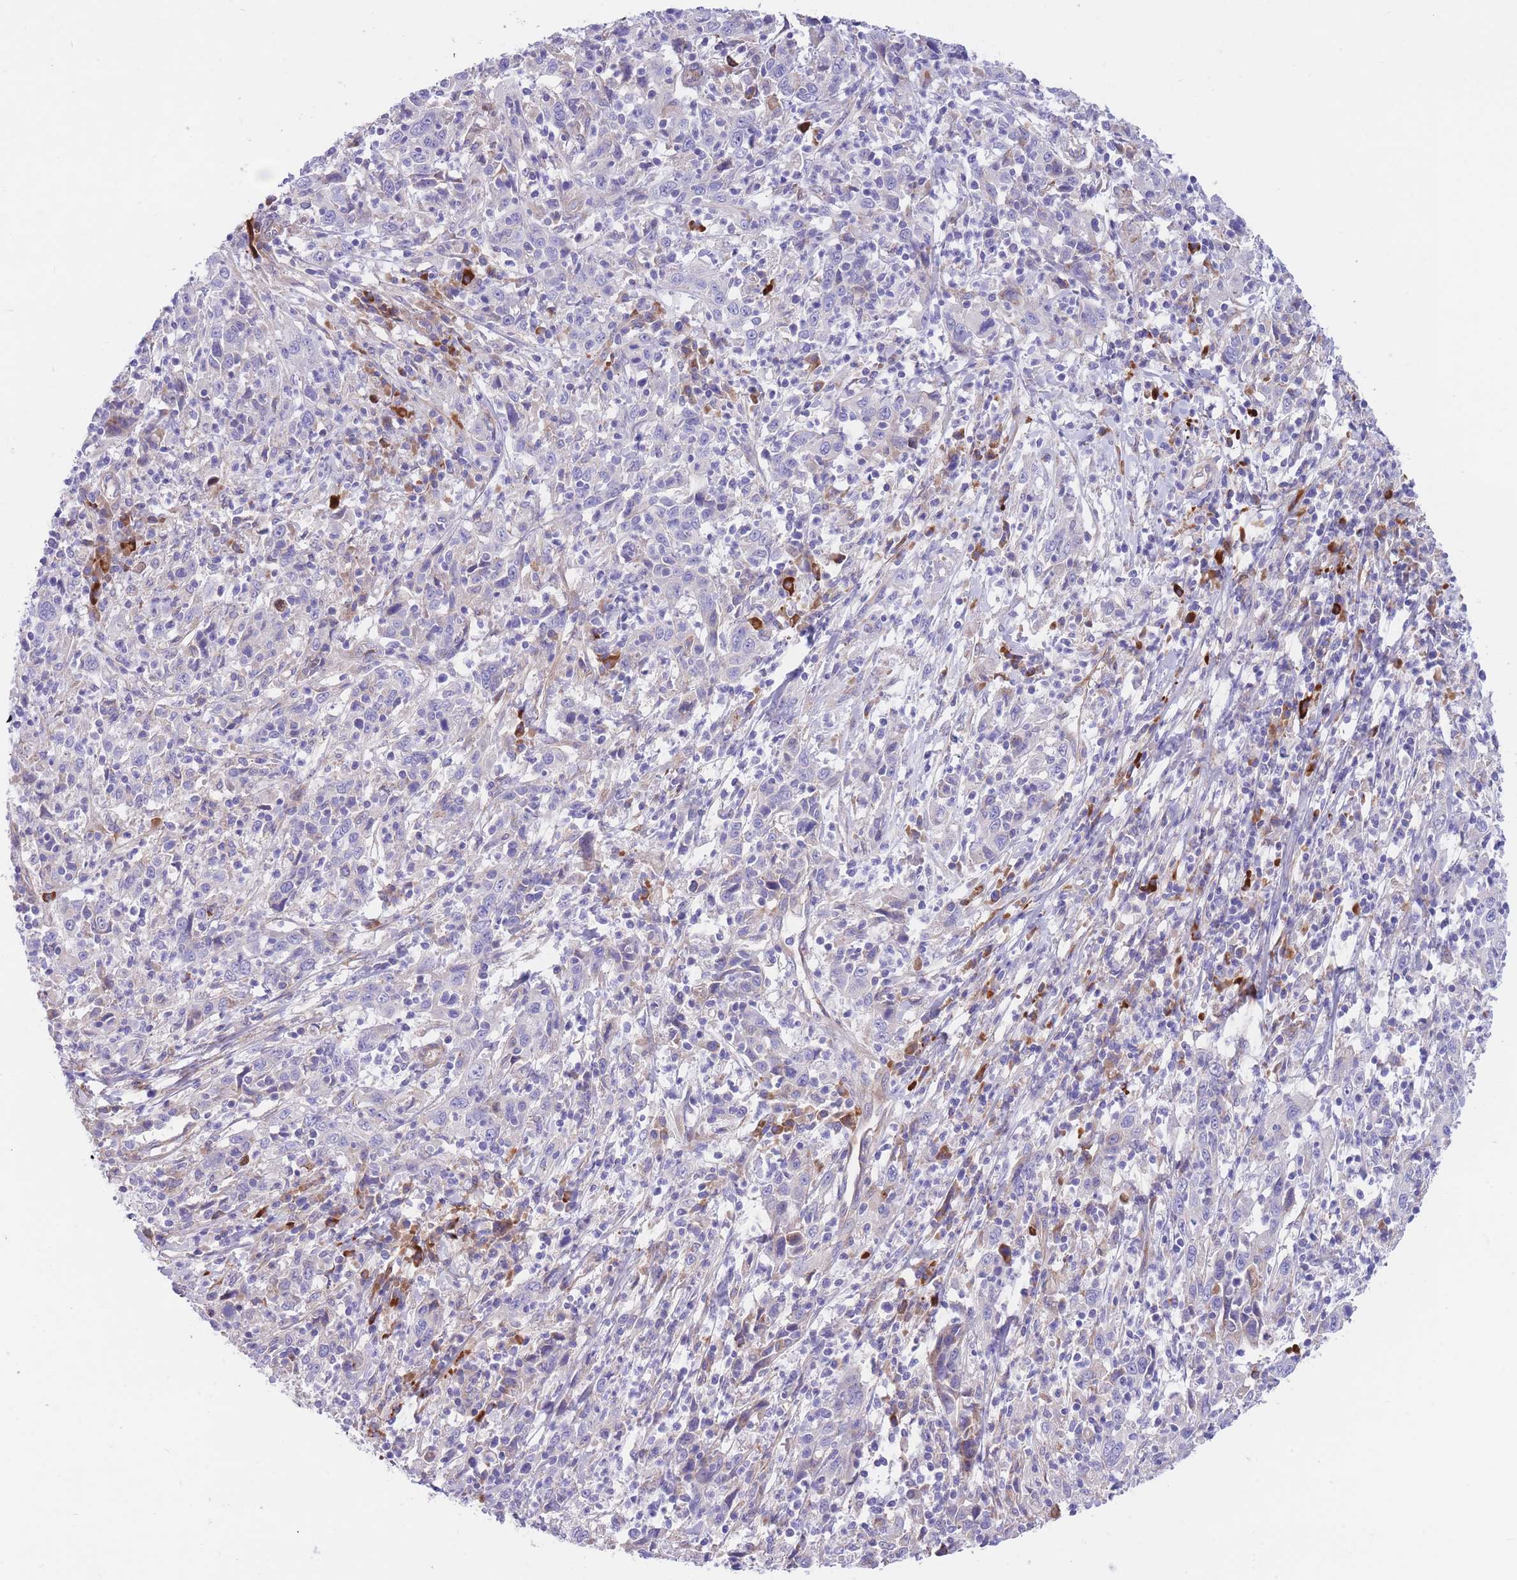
{"staining": {"intensity": "negative", "quantity": "none", "location": "none"}, "tissue": "cervical cancer", "cell_type": "Tumor cells", "image_type": "cancer", "snomed": [{"axis": "morphology", "description": "Squamous cell carcinoma, NOS"}, {"axis": "topography", "description": "Cervix"}], "caption": "DAB (3,3'-diaminobenzidine) immunohistochemical staining of cervical cancer shows no significant expression in tumor cells. (DAB (3,3'-diaminobenzidine) immunohistochemistry (IHC) visualized using brightfield microscopy, high magnification).", "gene": "DET1", "patient": {"sex": "female", "age": 46}}